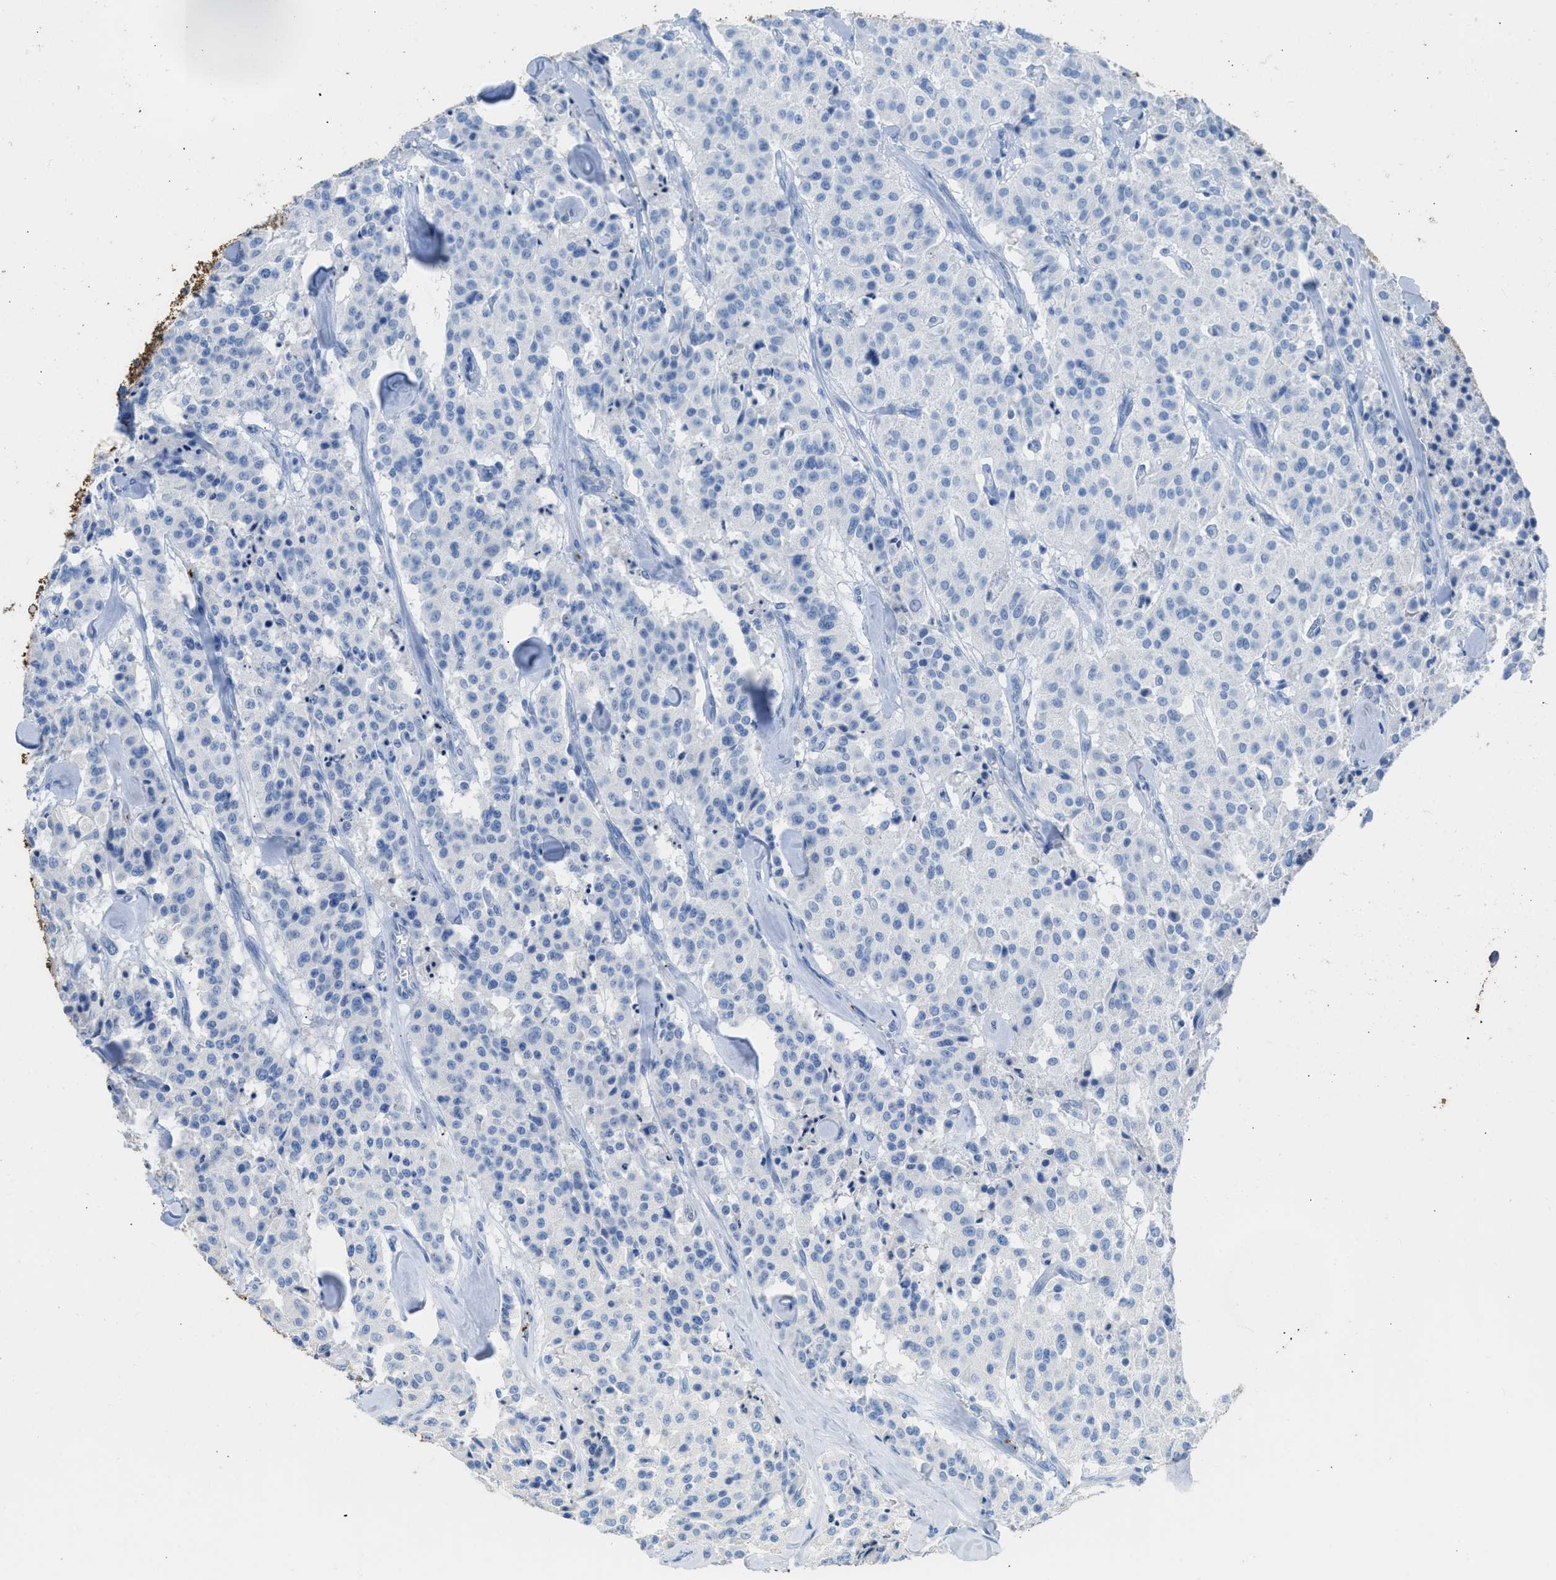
{"staining": {"intensity": "negative", "quantity": "none", "location": "none"}, "tissue": "carcinoid", "cell_type": "Tumor cells", "image_type": "cancer", "snomed": [{"axis": "morphology", "description": "Carcinoid, malignant, NOS"}, {"axis": "topography", "description": "Lung"}], "caption": "Immunohistochemical staining of human carcinoid (malignant) exhibits no significant staining in tumor cells.", "gene": "FAIM2", "patient": {"sex": "male", "age": 30}}